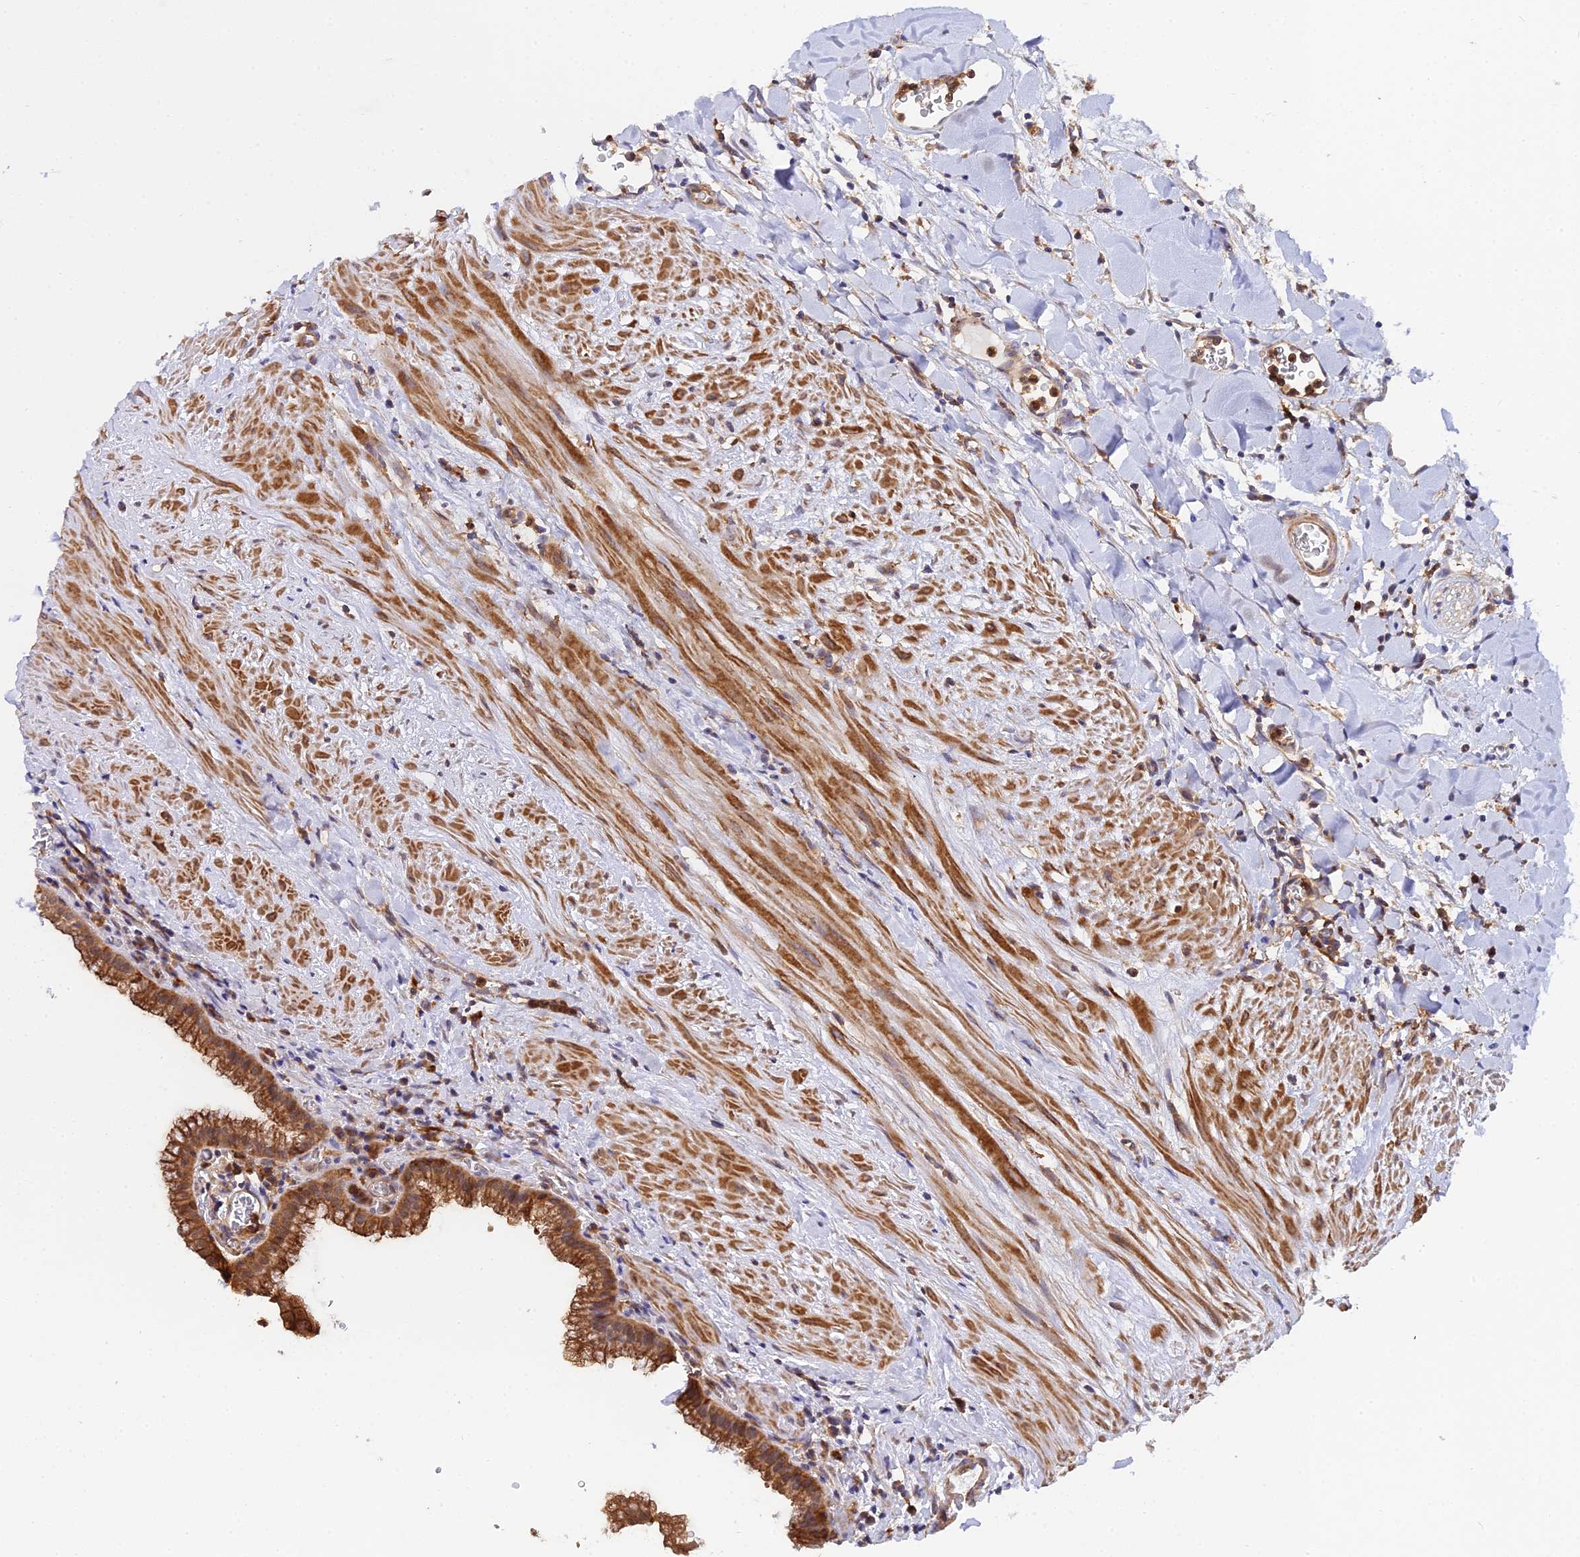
{"staining": {"intensity": "strong", "quantity": ">75%", "location": "cytoplasmic/membranous"}, "tissue": "gallbladder", "cell_type": "Glandular cells", "image_type": "normal", "snomed": [{"axis": "morphology", "description": "Normal tissue, NOS"}, {"axis": "topography", "description": "Gallbladder"}], "caption": "Immunohistochemical staining of unremarkable gallbladder displays >75% levels of strong cytoplasmic/membranous protein expression in about >75% of glandular cells.", "gene": "GNG5B", "patient": {"sex": "male", "age": 78}}